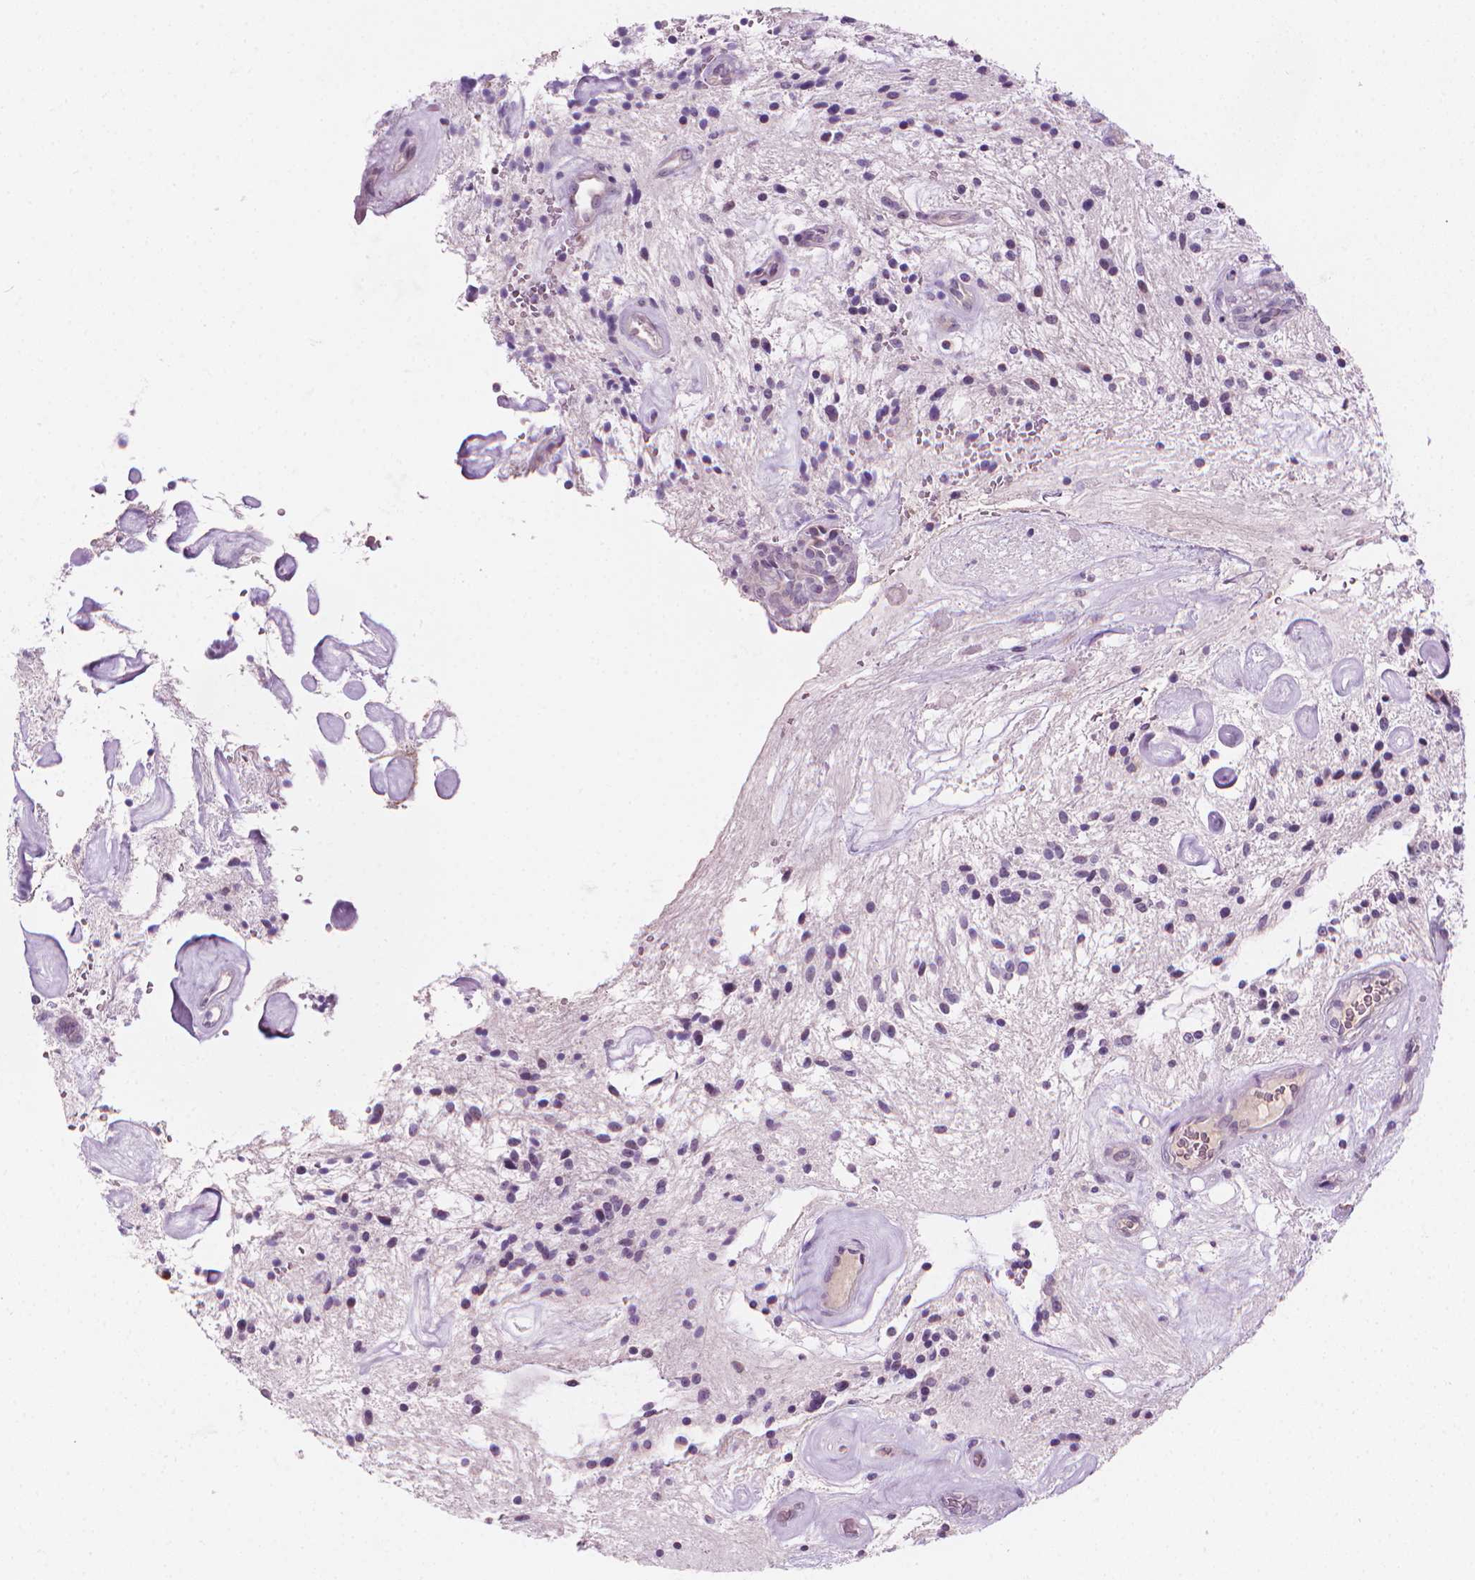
{"staining": {"intensity": "negative", "quantity": "none", "location": "none"}, "tissue": "glioma", "cell_type": "Tumor cells", "image_type": "cancer", "snomed": [{"axis": "morphology", "description": "Glioma, malignant, Low grade"}, {"axis": "topography", "description": "Cerebellum"}], "caption": "Immunohistochemistry of human glioma displays no staining in tumor cells.", "gene": "CFAP126", "patient": {"sex": "female", "age": 14}}